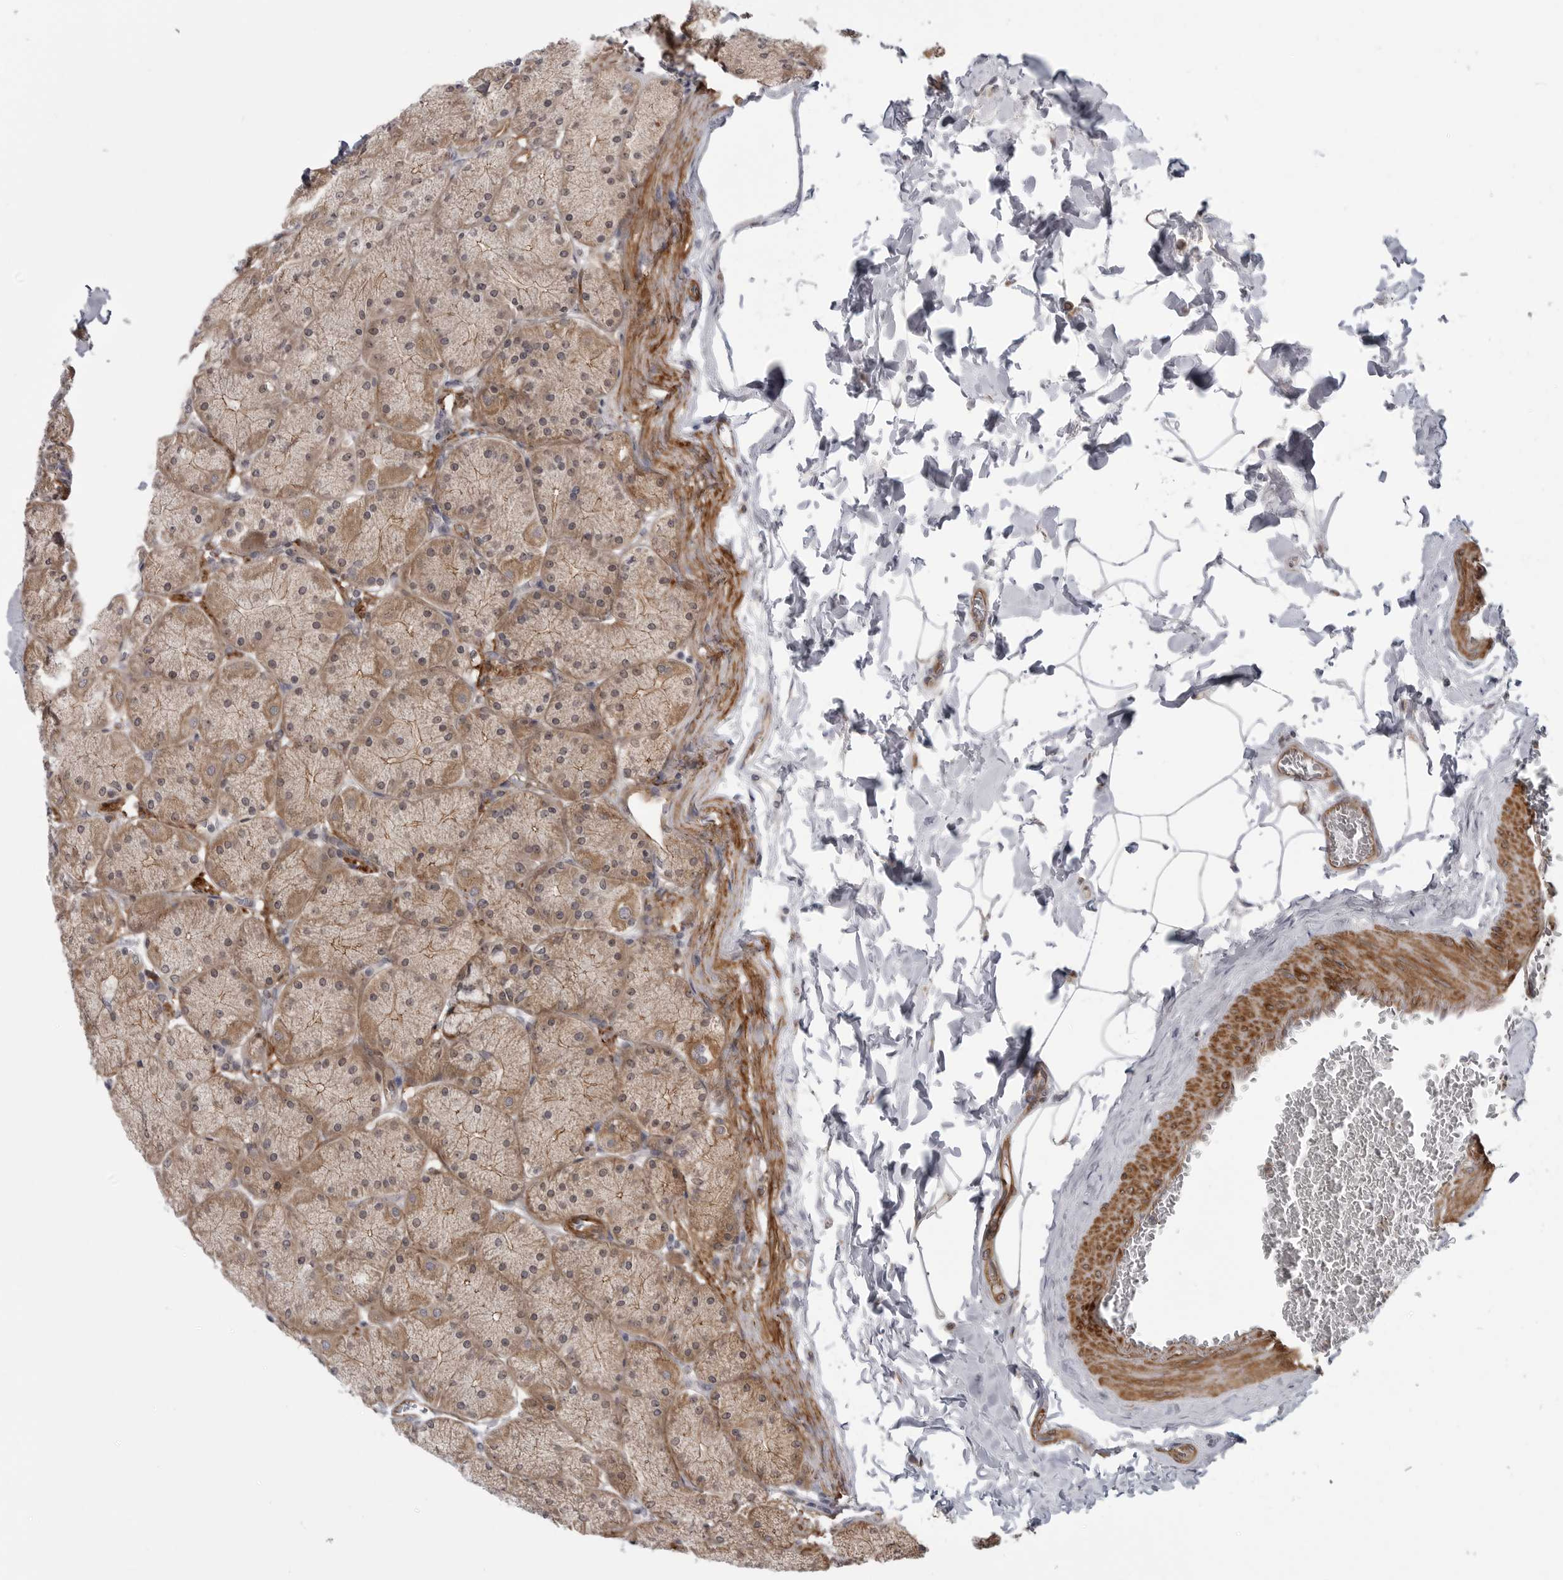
{"staining": {"intensity": "moderate", "quantity": ">75%", "location": "cytoplasmic/membranous"}, "tissue": "stomach", "cell_type": "Glandular cells", "image_type": "normal", "snomed": [{"axis": "morphology", "description": "Normal tissue, NOS"}, {"axis": "topography", "description": "Stomach, upper"}], "caption": "Immunohistochemistry photomicrograph of normal stomach: human stomach stained using immunohistochemistry reveals medium levels of moderate protein expression localized specifically in the cytoplasmic/membranous of glandular cells, appearing as a cytoplasmic/membranous brown color.", "gene": "SCP2", "patient": {"sex": "female", "age": 56}}